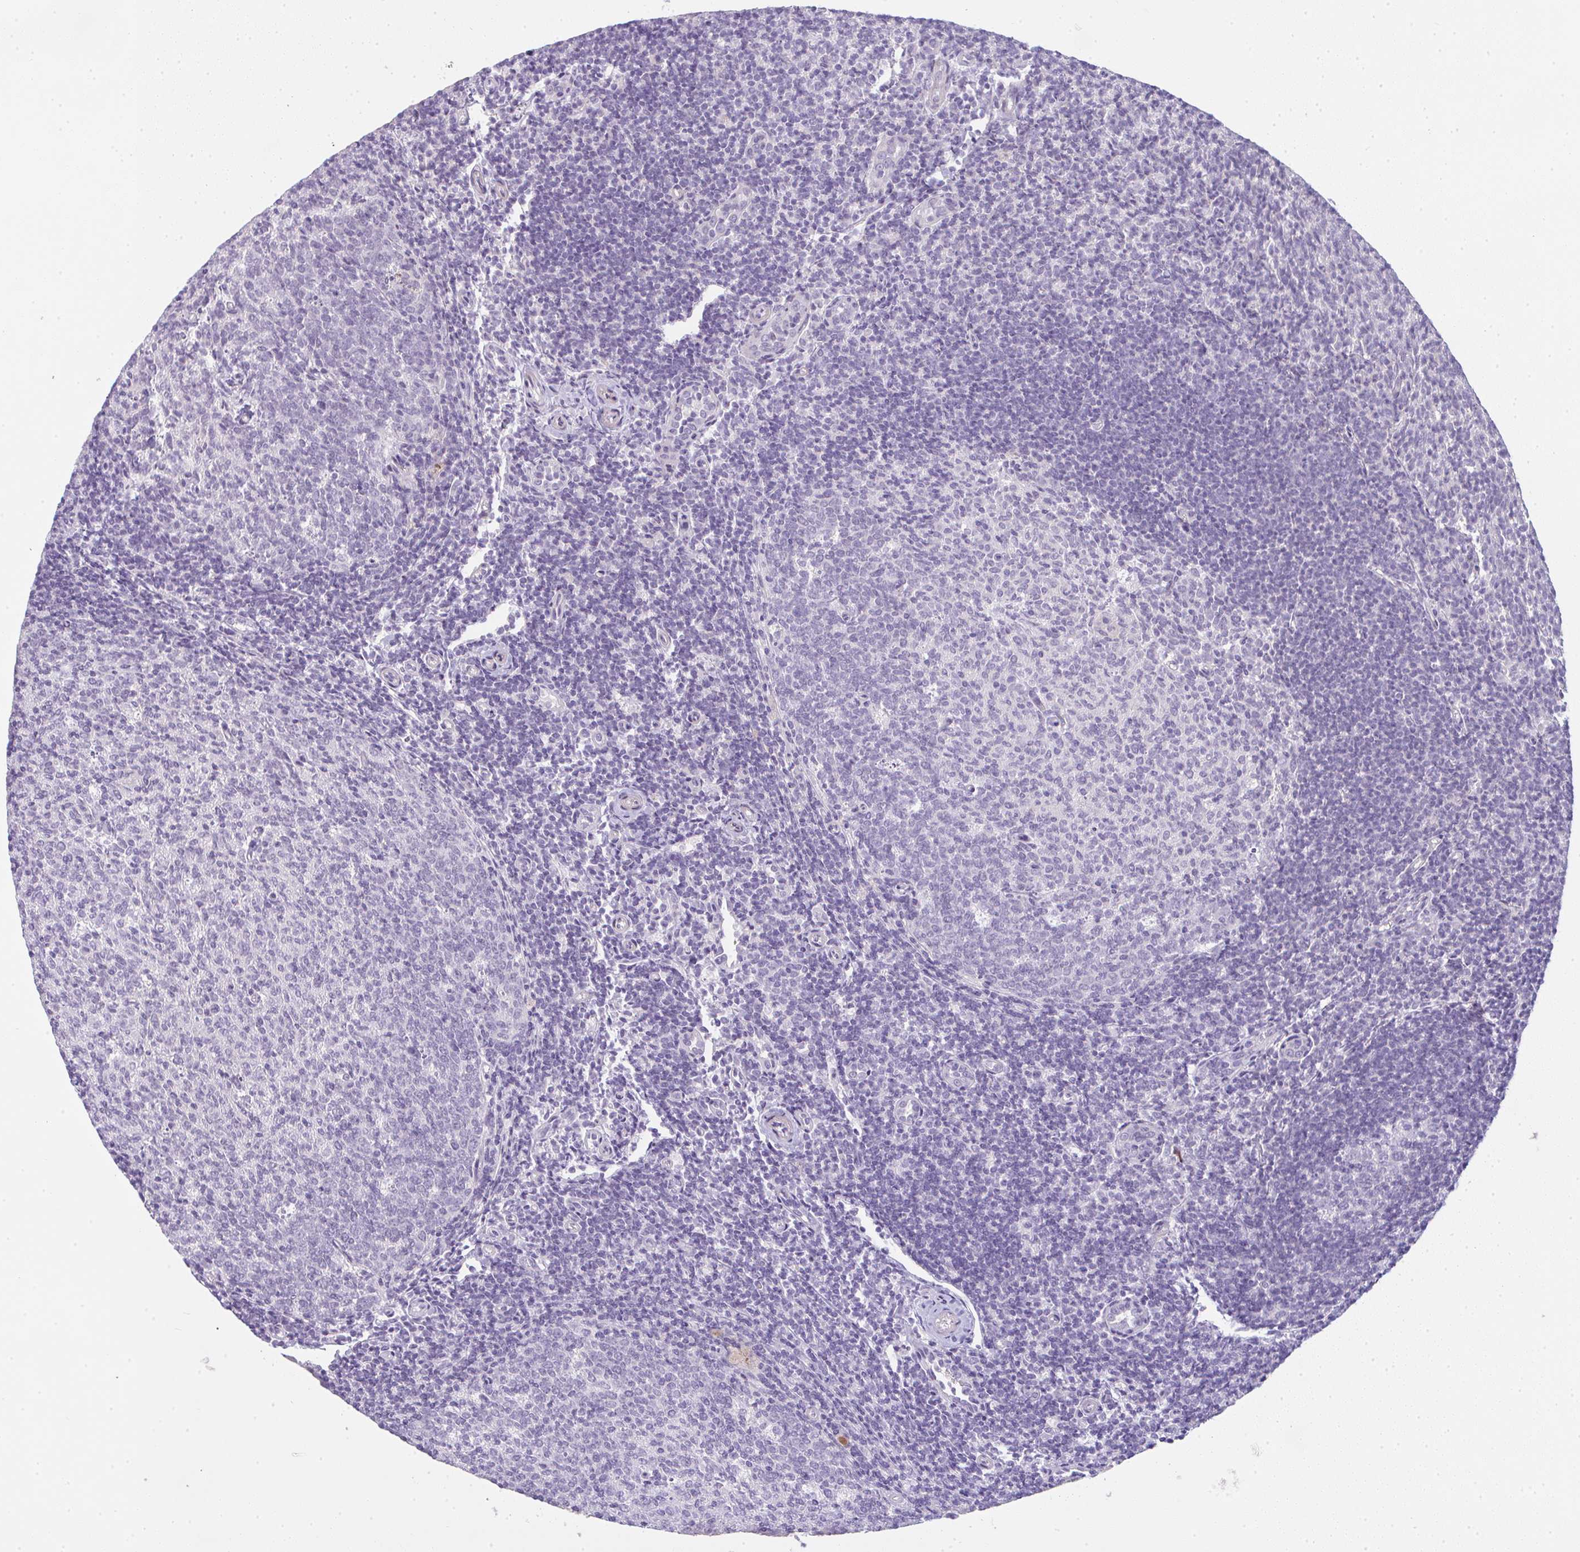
{"staining": {"intensity": "weak", "quantity": "25%-75%", "location": "nuclear"}, "tissue": "tonsil", "cell_type": "Germinal center cells", "image_type": "normal", "snomed": [{"axis": "morphology", "description": "Normal tissue, NOS"}, {"axis": "topography", "description": "Tonsil"}], "caption": "Protein analysis of normal tonsil displays weak nuclear positivity in about 25%-75% of germinal center cells. (IHC, brightfield microscopy, high magnification).", "gene": "CSE1L", "patient": {"sex": "female", "age": 10}}